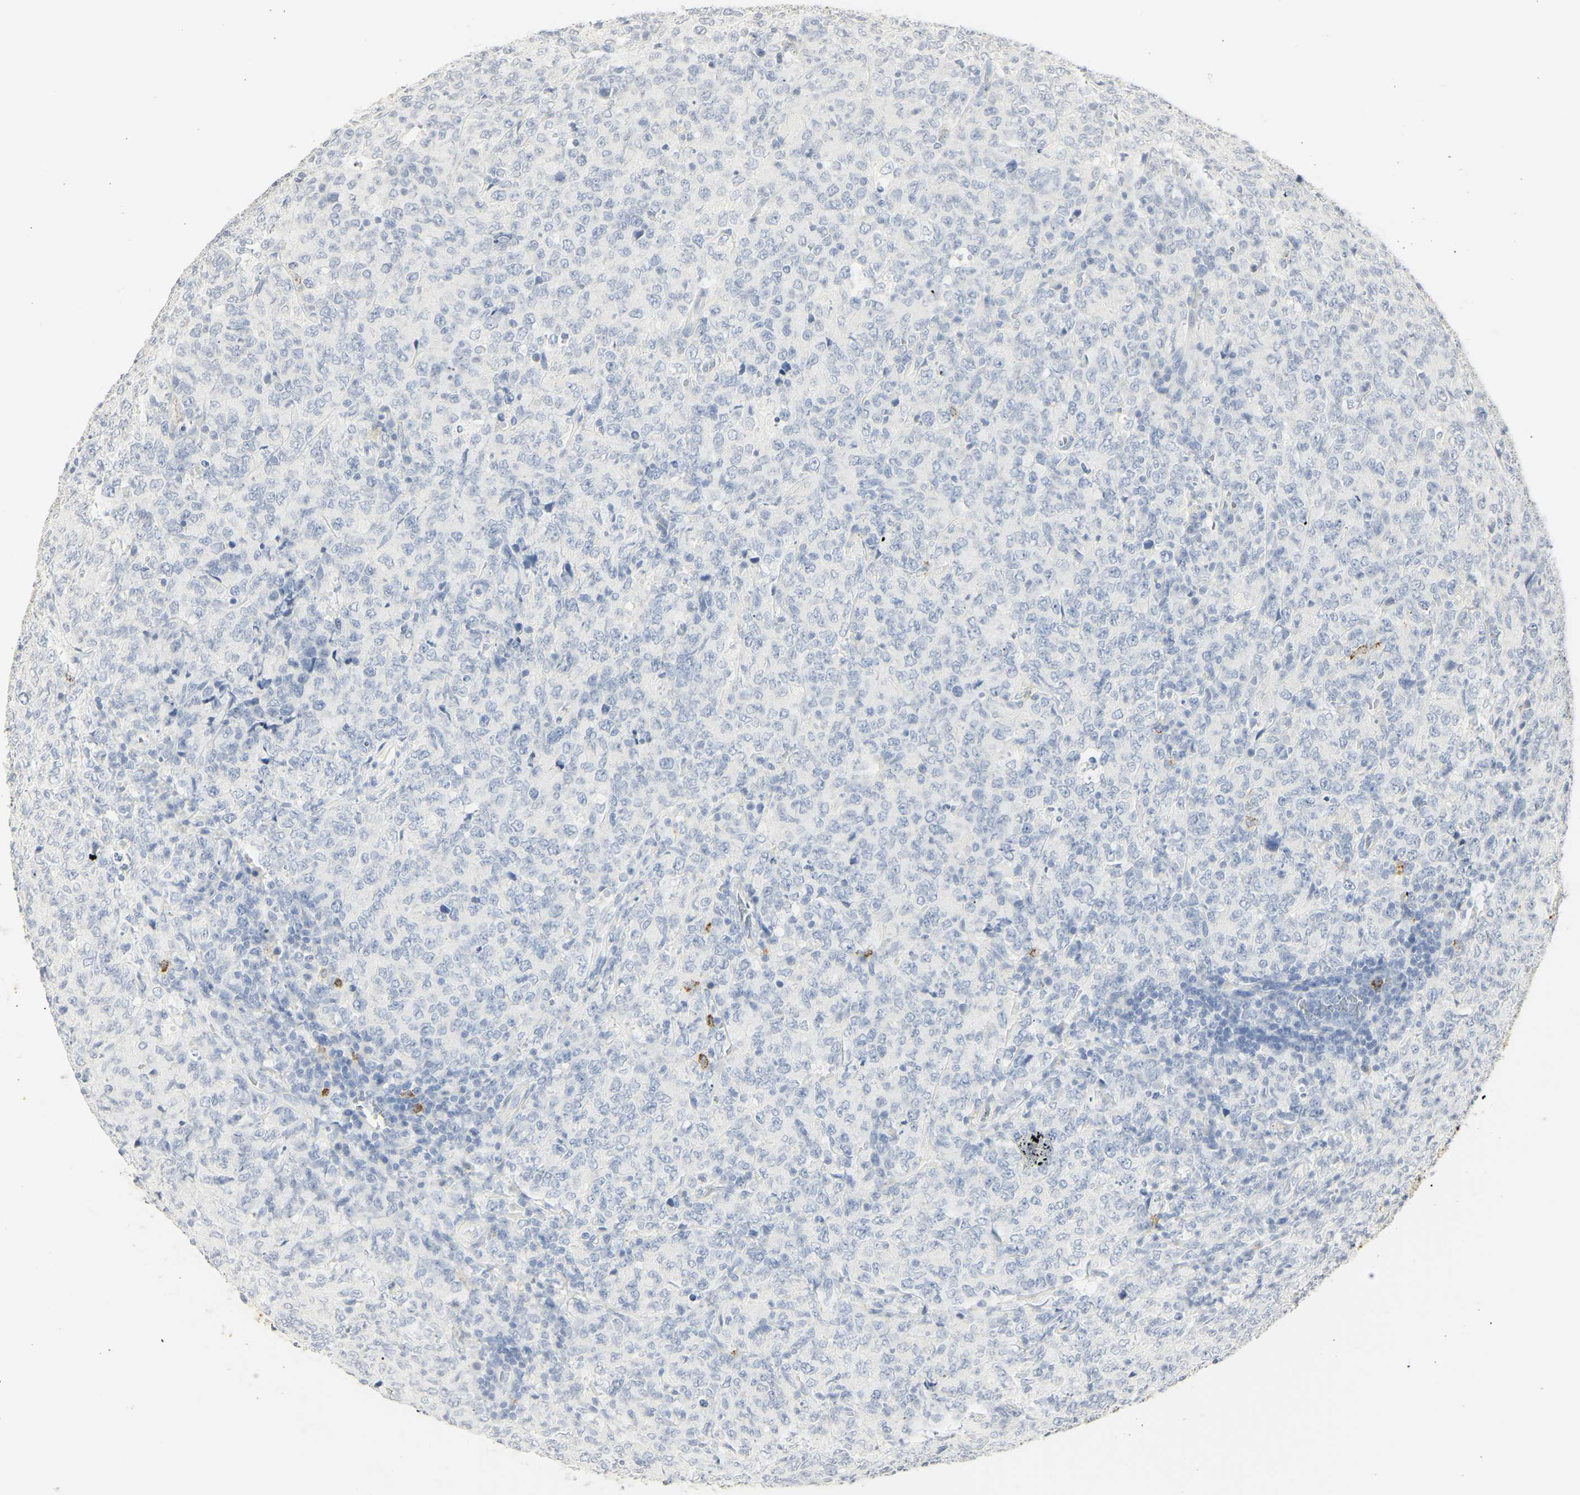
{"staining": {"intensity": "negative", "quantity": "none", "location": "none"}, "tissue": "lymphoma", "cell_type": "Tumor cells", "image_type": "cancer", "snomed": [{"axis": "morphology", "description": "Malignant lymphoma, non-Hodgkin's type, High grade"}, {"axis": "topography", "description": "Tonsil"}], "caption": "DAB (3,3'-diaminobenzidine) immunohistochemical staining of human lymphoma reveals no significant staining in tumor cells.", "gene": "MPO", "patient": {"sex": "female", "age": 36}}